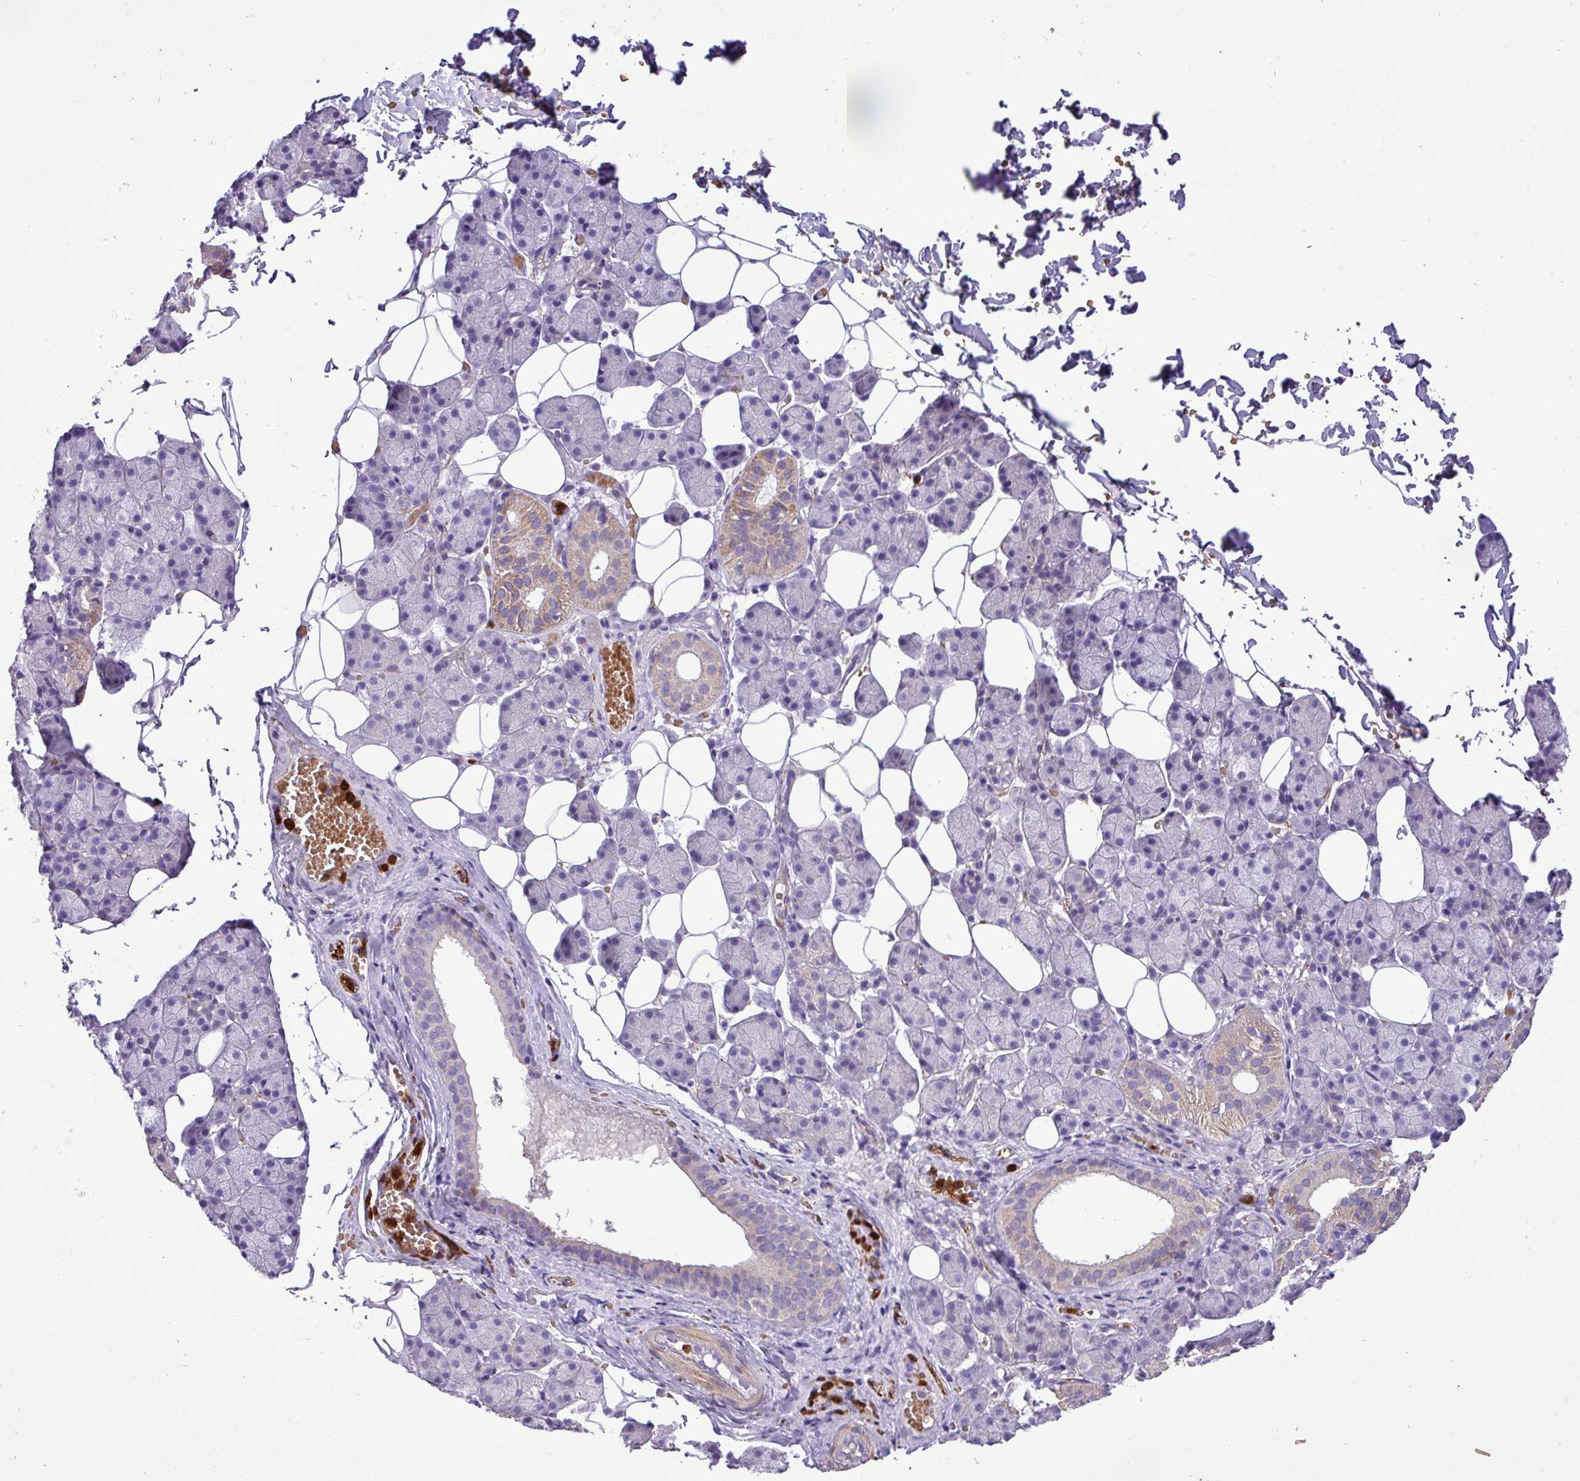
{"staining": {"intensity": "moderate", "quantity": "<25%", "location": "cytoplasmic/membranous"}, "tissue": "salivary gland", "cell_type": "Glandular cells", "image_type": "normal", "snomed": [{"axis": "morphology", "description": "Normal tissue, NOS"}, {"axis": "topography", "description": "Salivary gland"}], "caption": "Protein expression analysis of benign human salivary gland reveals moderate cytoplasmic/membranous staining in approximately <25% of glandular cells. (DAB = brown stain, brightfield microscopy at high magnification).", "gene": "MGAT4B", "patient": {"sex": "female", "age": 33}}